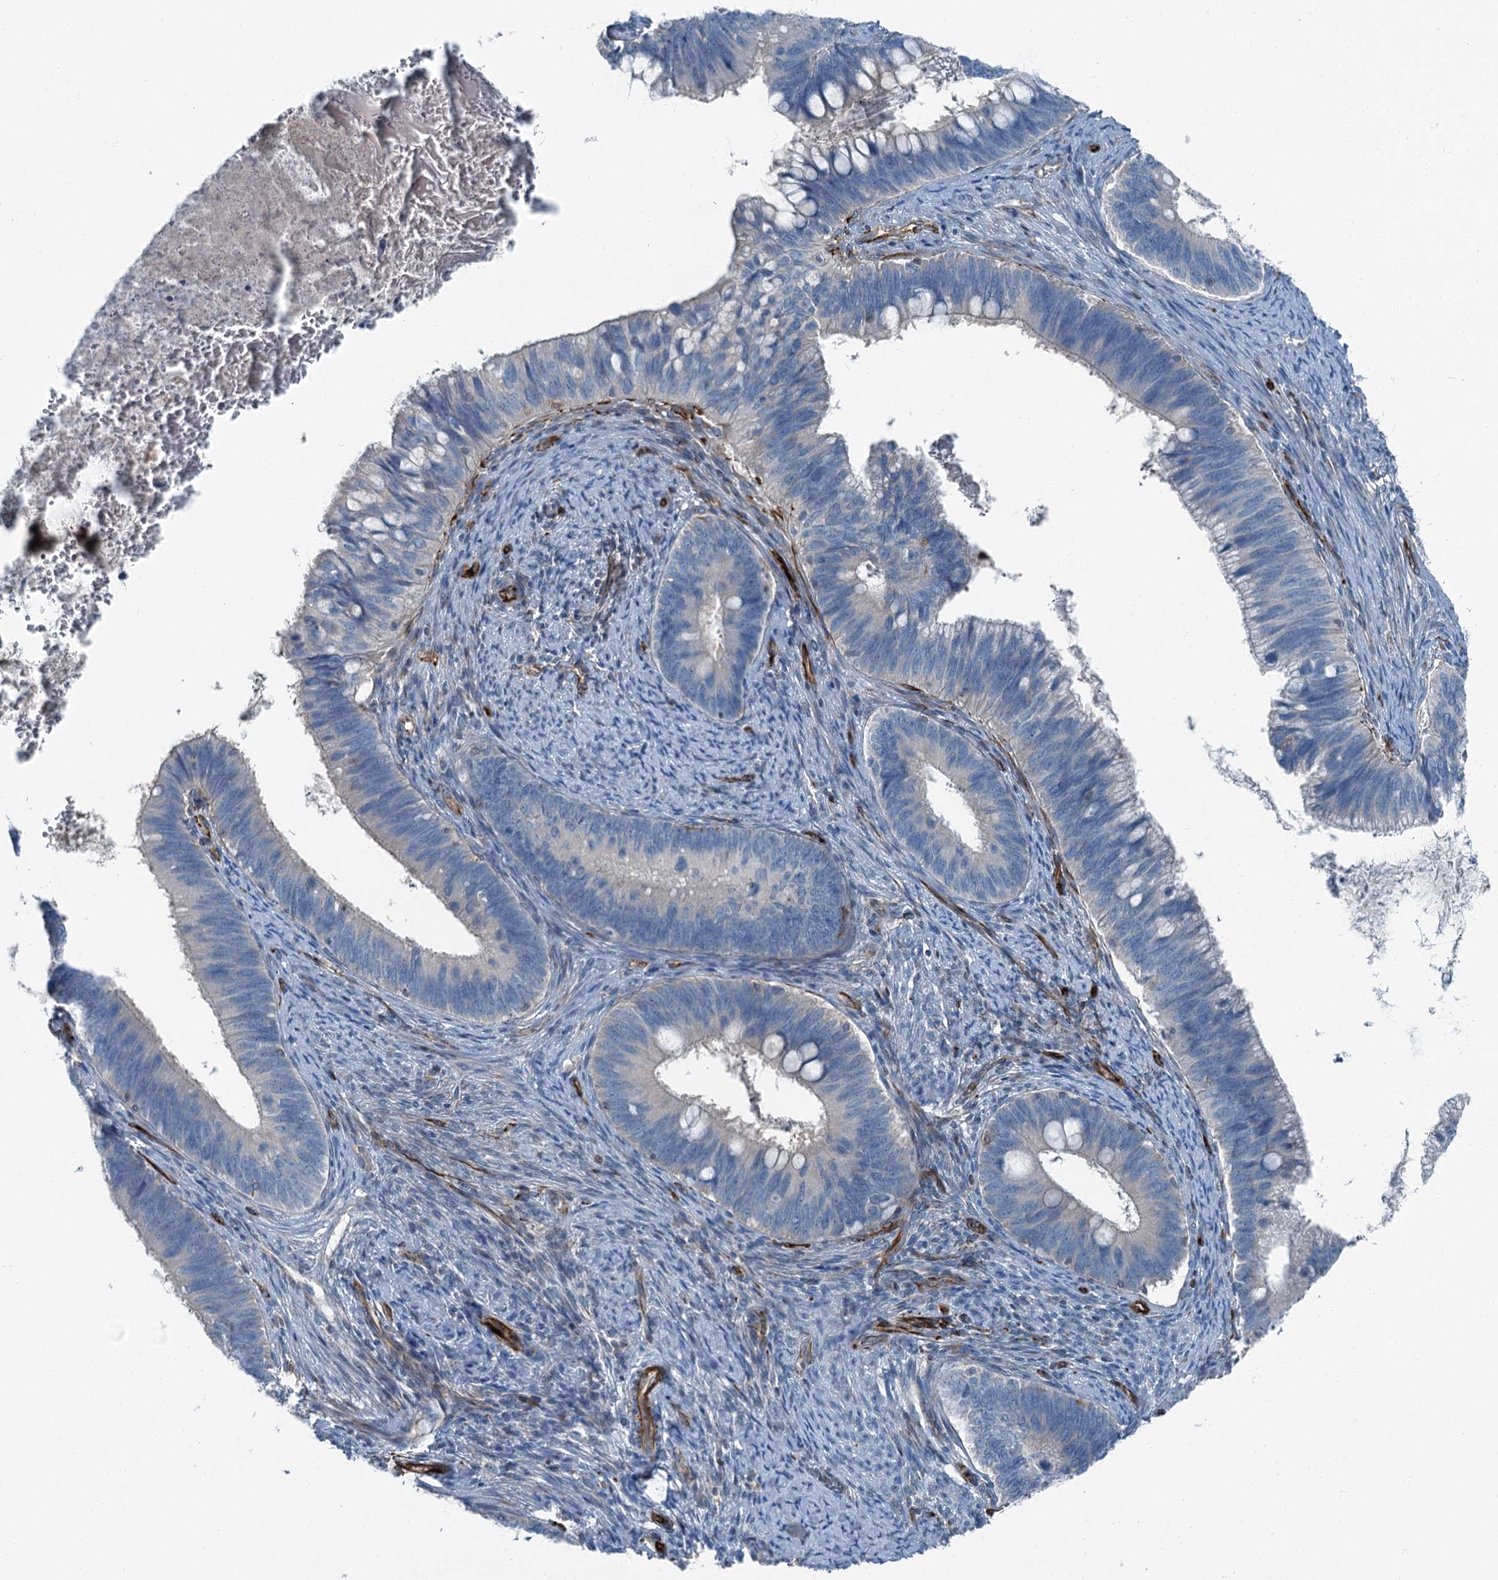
{"staining": {"intensity": "negative", "quantity": "none", "location": "none"}, "tissue": "cervical cancer", "cell_type": "Tumor cells", "image_type": "cancer", "snomed": [{"axis": "morphology", "description": "Adenocarcinoma, NOS"}, {"axis": "topography", "description": "Cervix"}], "caption": "The immunohistochemistry (IHC) histopathology image has no significant staining in tumor cells of cervical cancer (adenocarcinoma) tissue.", "gene": "AXL", "patient": {"sex": "female", "age": 42}}